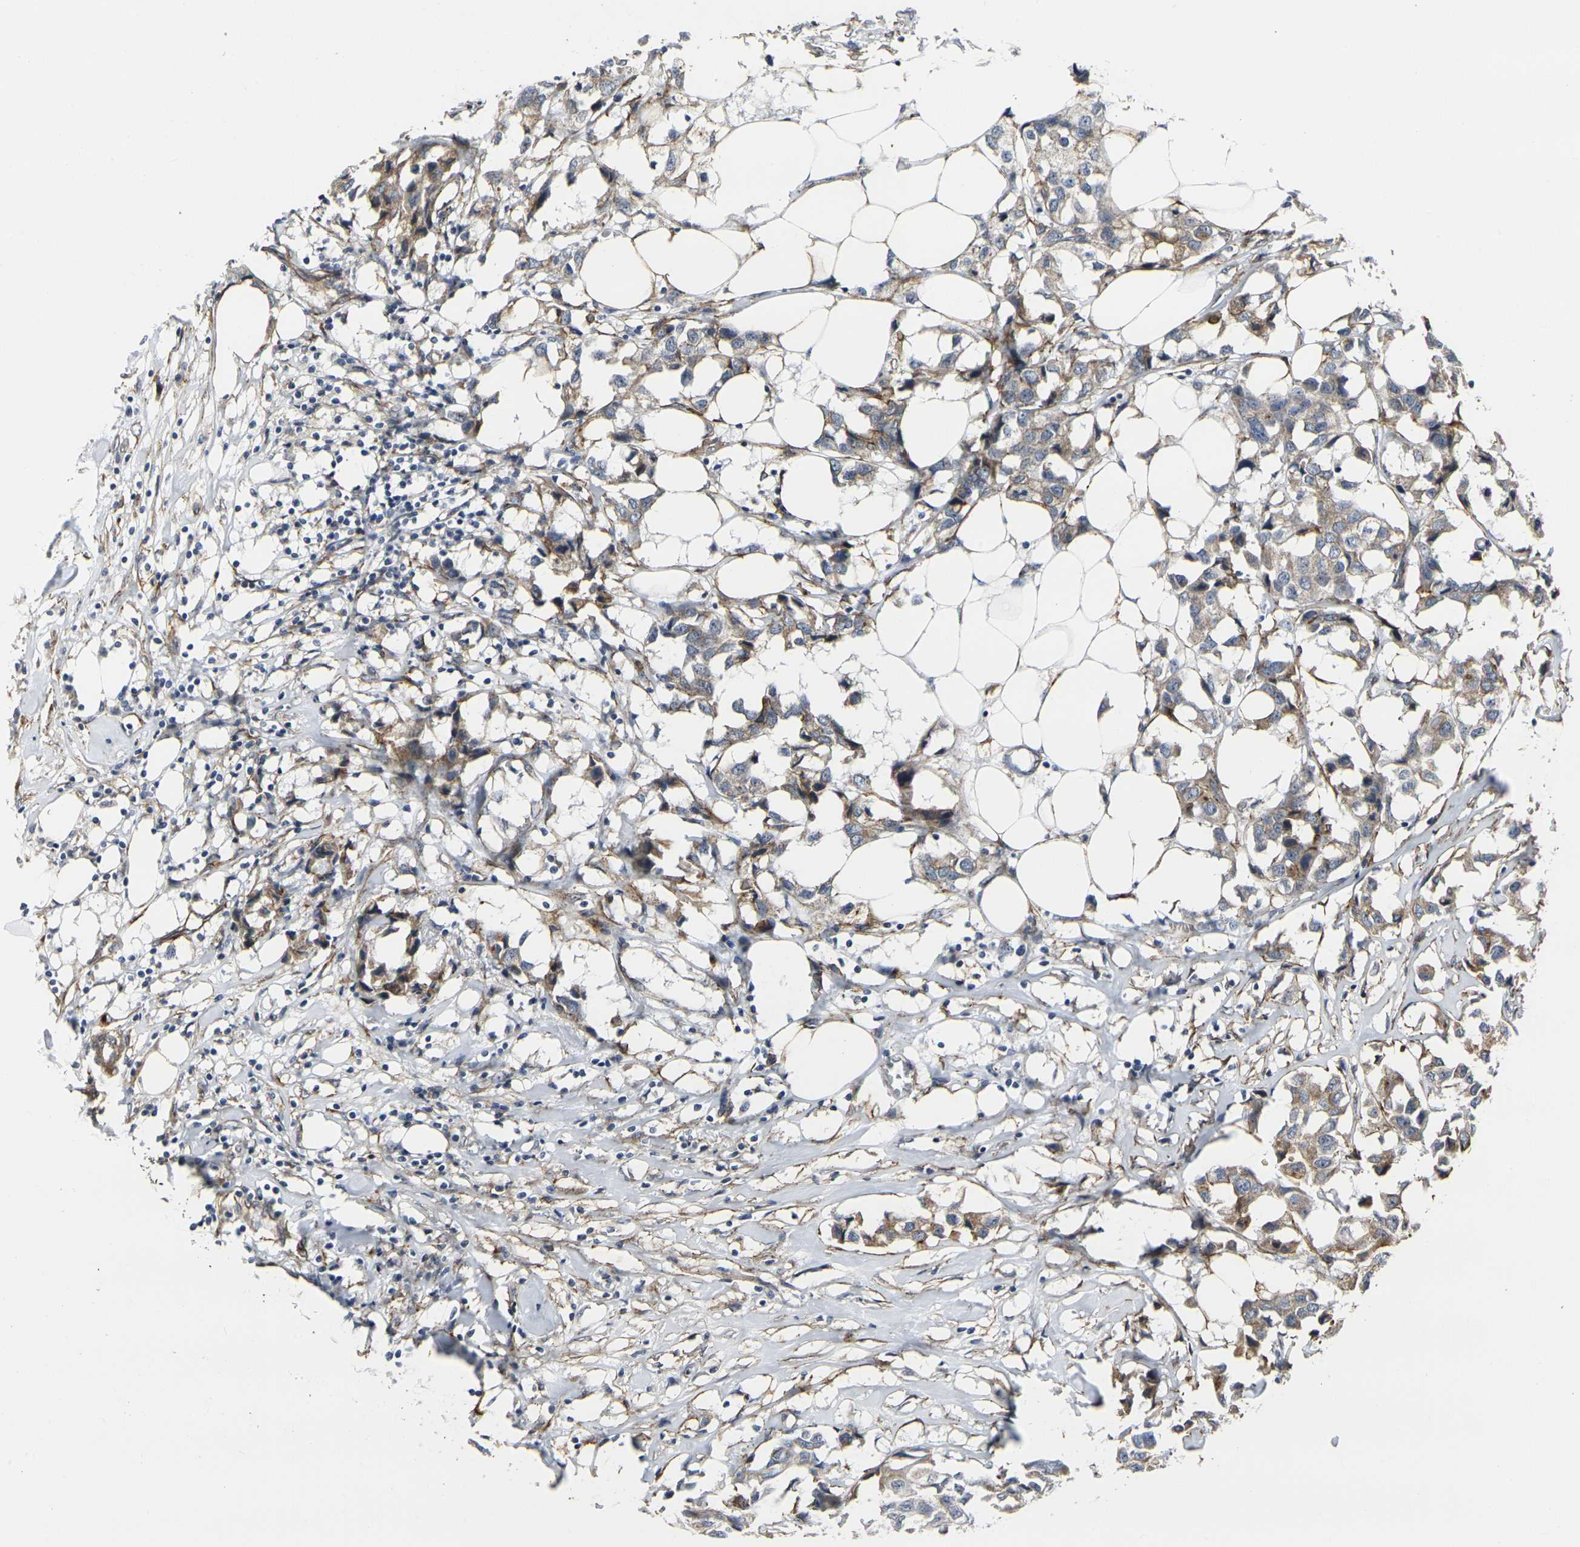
{"staining": {"intensity": "weak", "quantity": ">75%", "location": "cytoplasmic/membranous"}, "tissue": "breast cancer", "cell_type": "Tumor cells", "image_type": "cancer", "snomed": [{"axis": "morphology", "description": "Duct carcinoma"}, {"axis": "topography", "description": "Breast"}], "caption": "Immunohistochemical staining of breast cancer (intraductal carcinoma) displays low levels of weak cytoplasmic/membranous staining in about >75% of tumor cells.", "gene": "MYOF", "patient": {"sex": "female", "age": 80}}